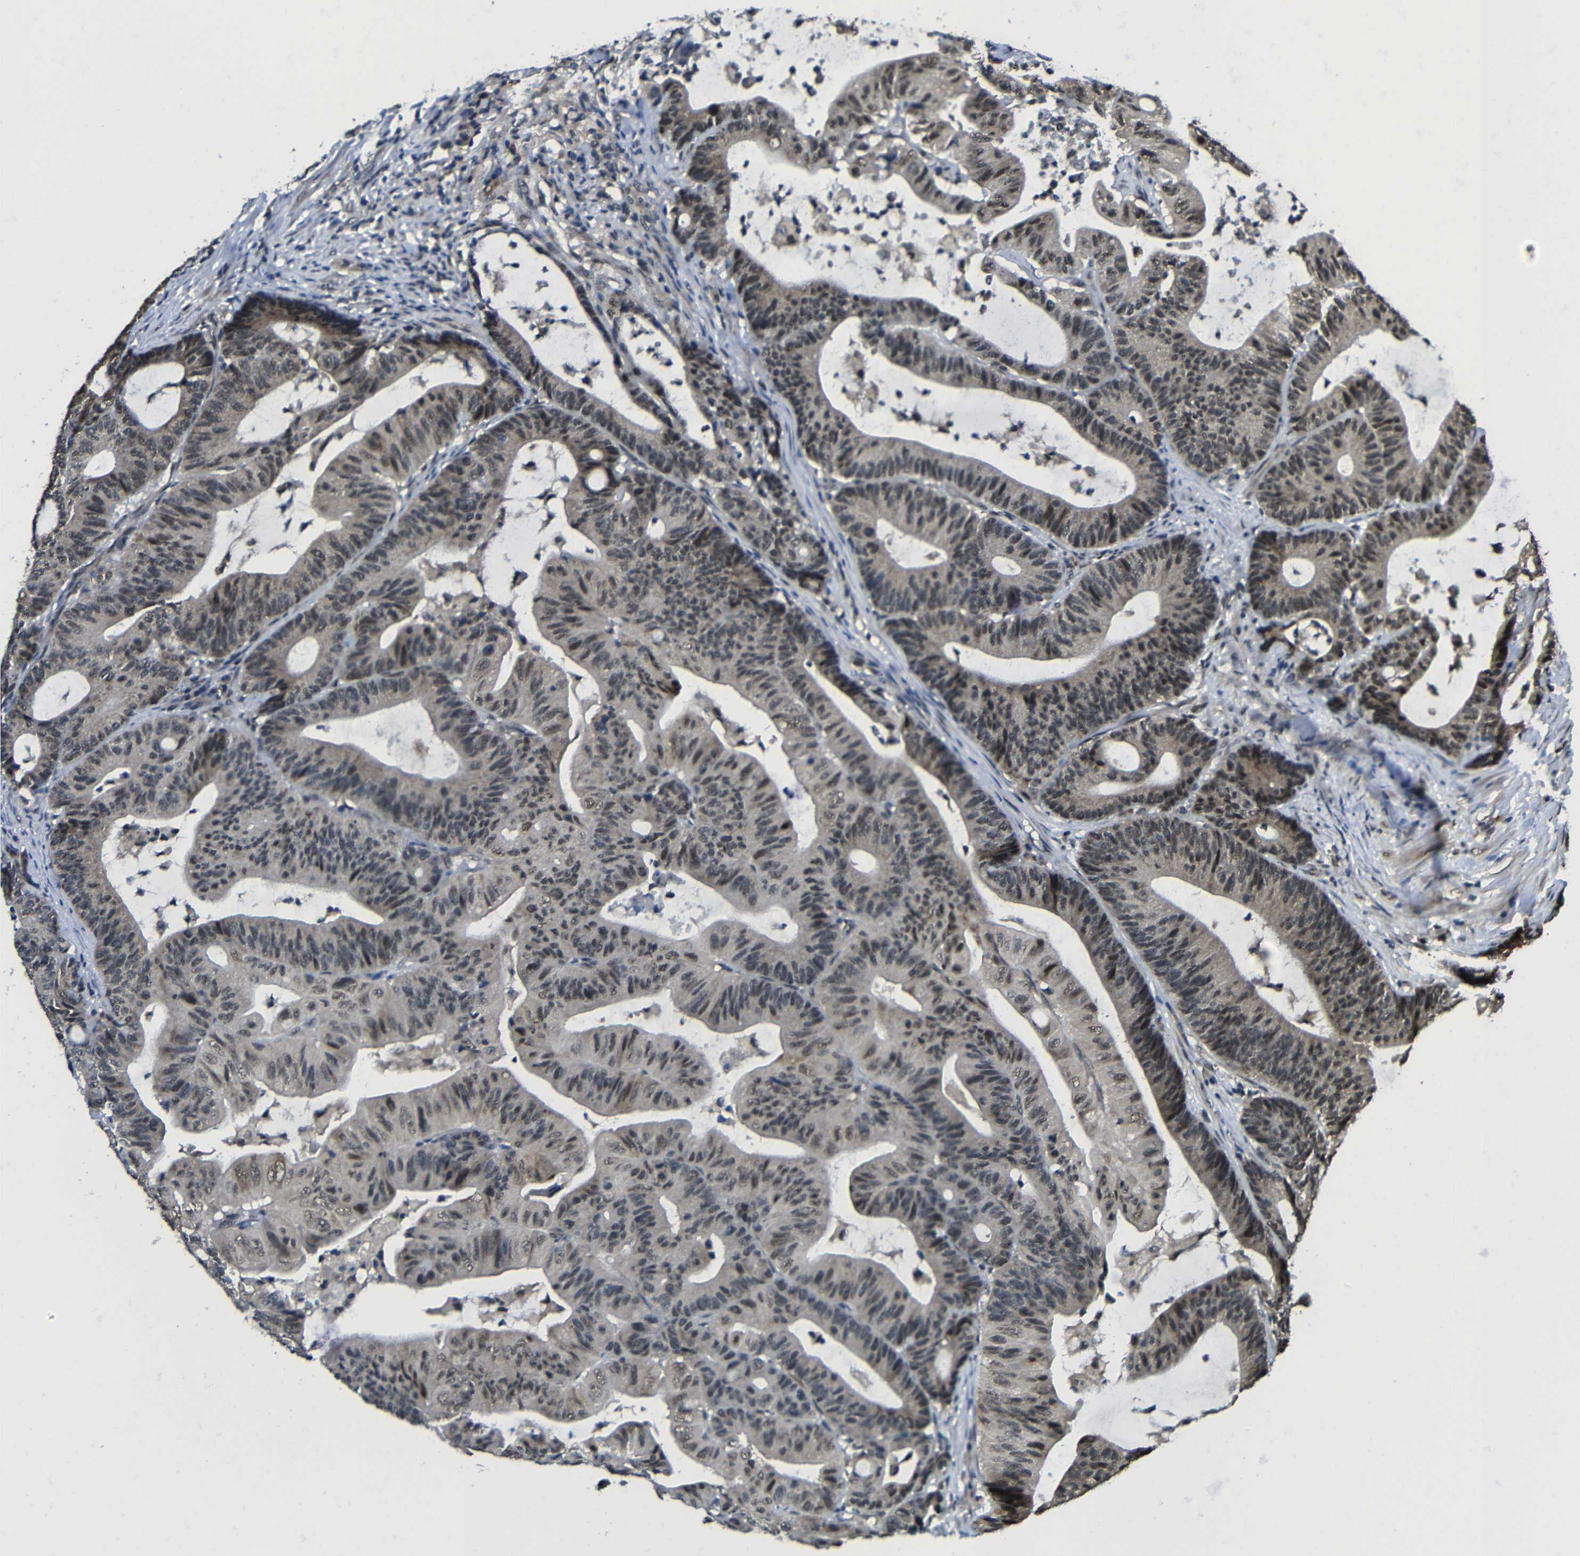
{"staining": {"intensity": "weak", "quantity": "25%-75%", "location": "cytoplasmic/membranous,nuclear"}, "tissue": "colorectal cancer", "cell_type": "Tumor cells", "image_type": "cancer", "snomed": [{"axis": "morphology", "description": "Adenocarcinoma, NOS"}, {"axis": "topography", "description": "Colon"}], "caption": "Protein analysis of colorectal adenocarcinoma tissue shows weak cytoplasmic/membranous and nuclear positivity in approximately 25%-75% of tumor cells.", "gene": "FAM172A", "patient": {"sex": "female", "age": 84}}